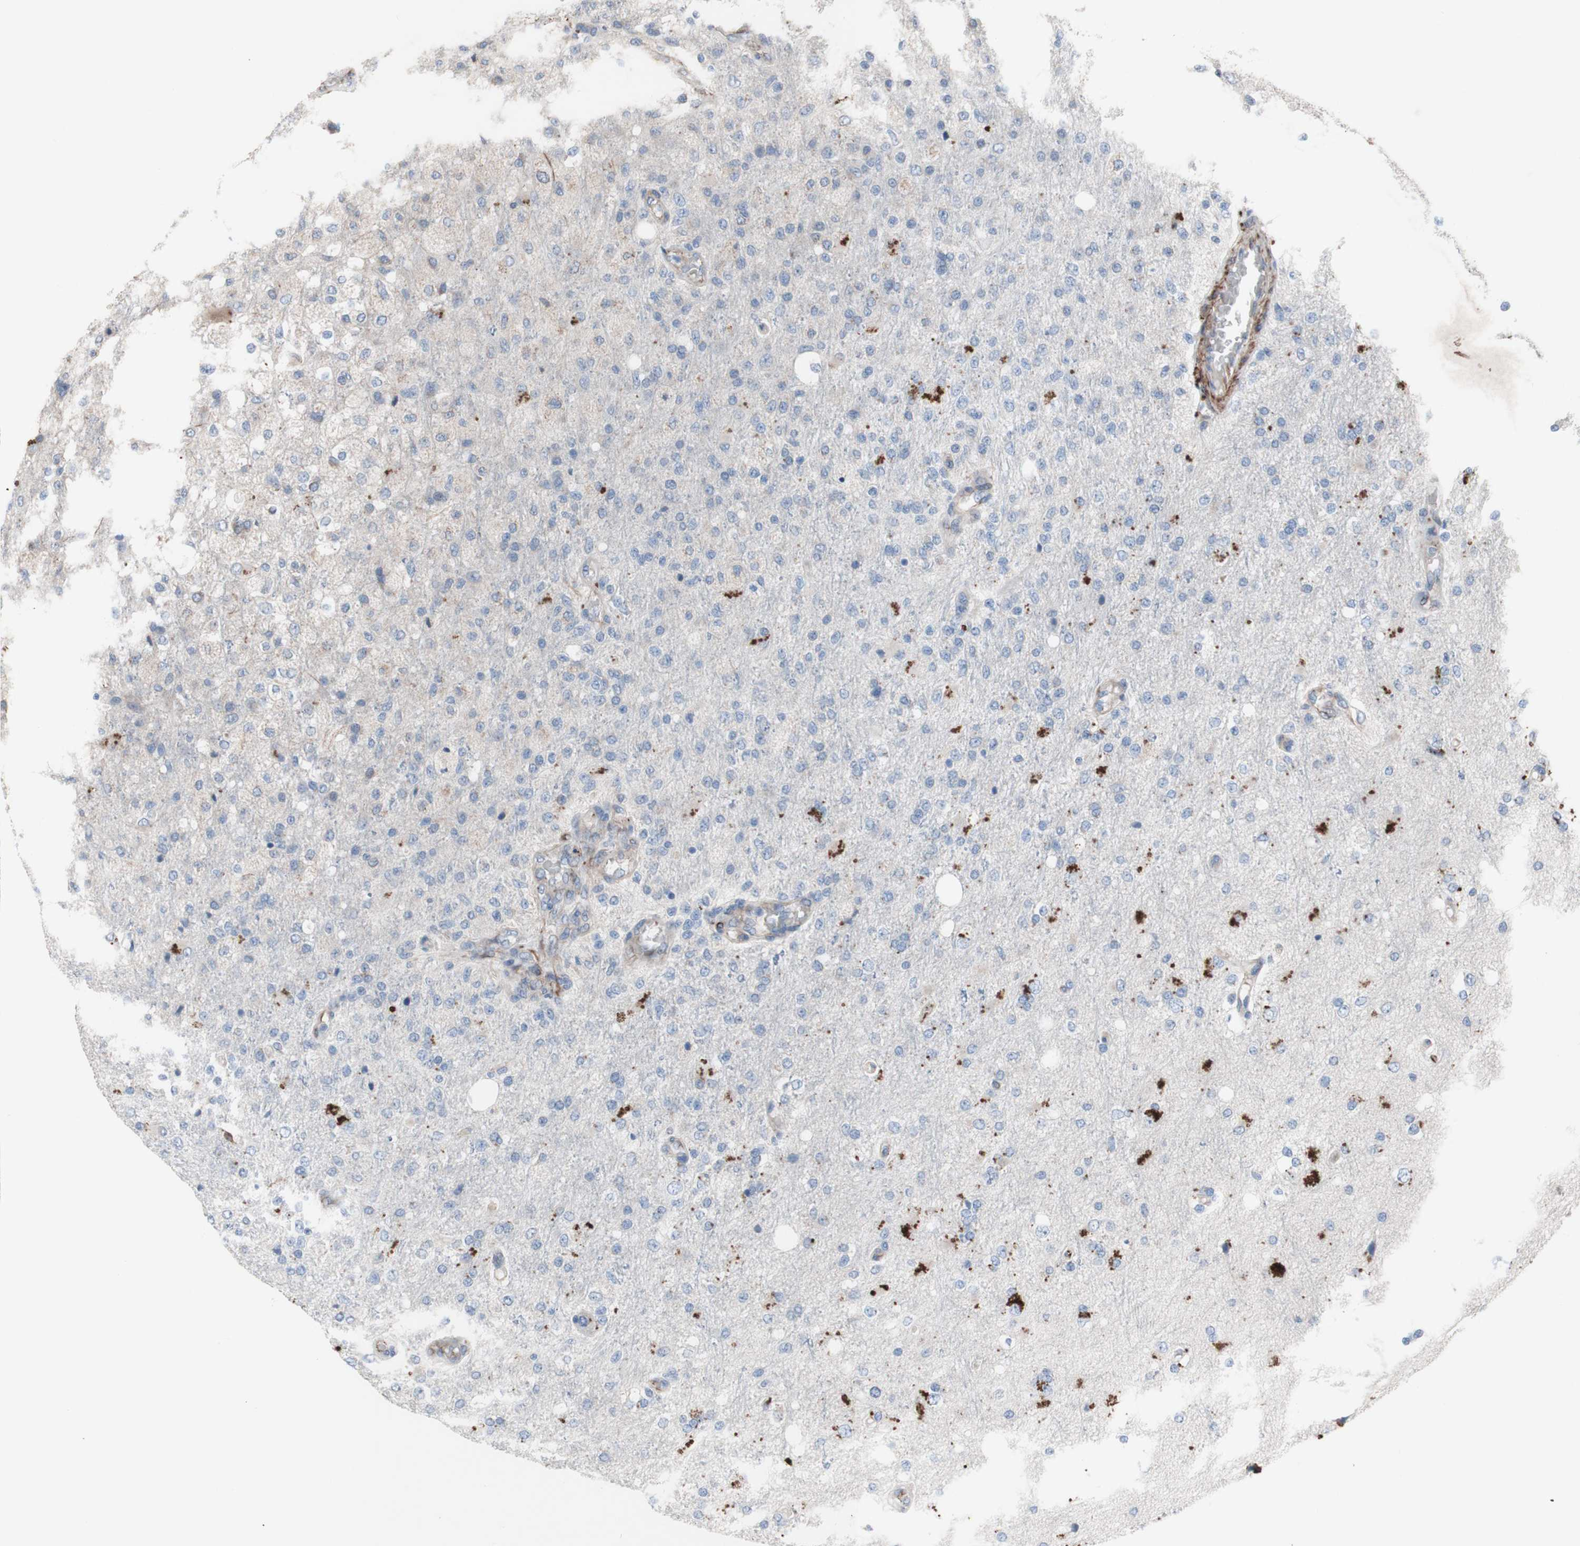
{"staining": {"intensity": "negative", "quantity": "none", "location": "none"}, "tissue": "glioma", "cell_type": "Tumor cells", "image_type": "cancer", "snomed": [{"axis": "morphology", "description": "Normal tissue, NOS"}, {"axis": "morphology", "description": "Glioma, malignant, High grade"}, {"axis": "topography", "description": "Cerebral cortex"}], "caption": "The IHC micrograph has no significant positivity in tumor cells of glioma tissue.", "gene": "AGPAT5", "patient": {"sex": "male", "age": 77}}